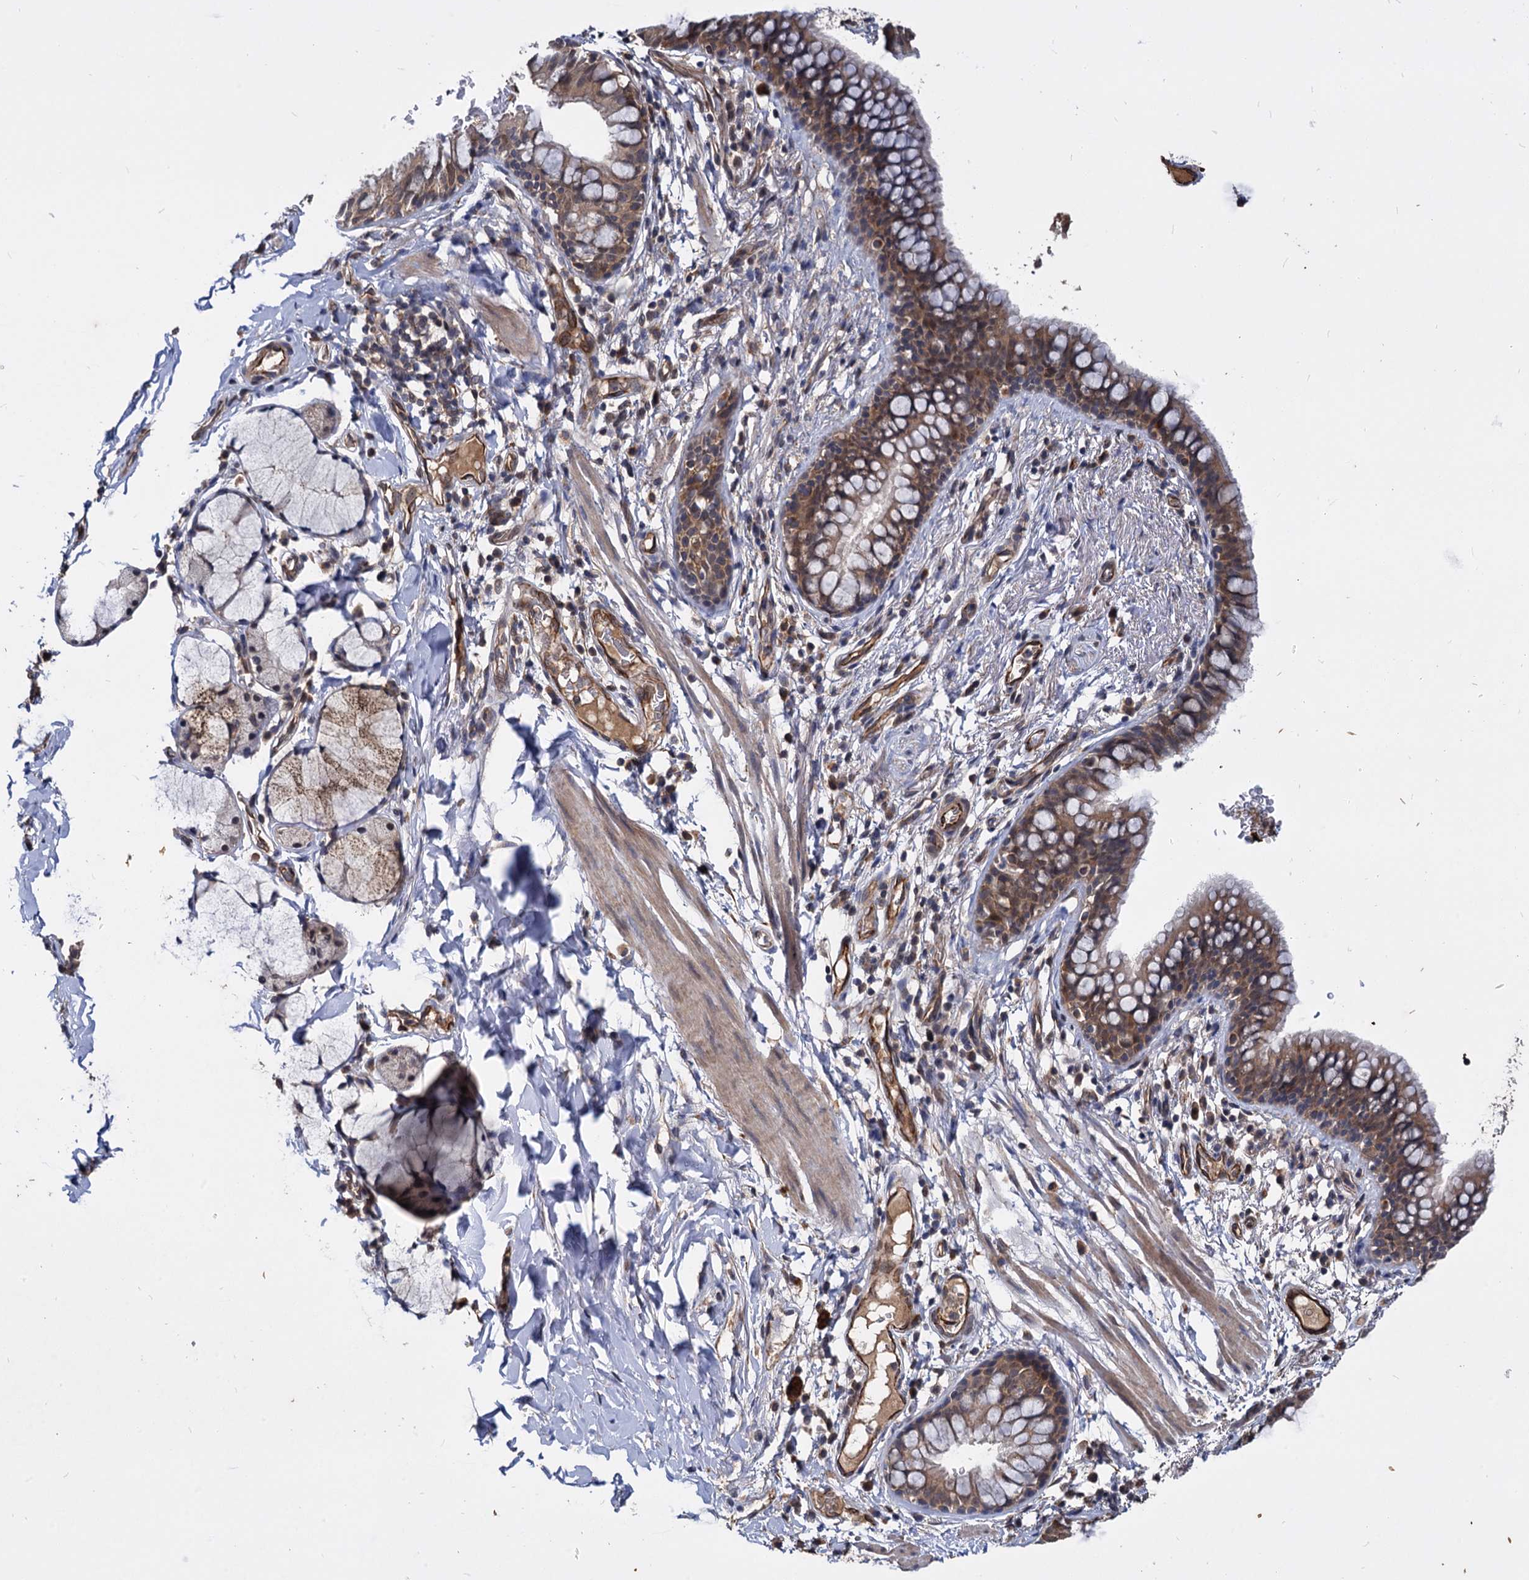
{"staining": {"intensity": "moderate", "quantity": ">75%", "location": "cytoplasmic/membranous"}, "tissue": "bronchus", "cell_type": "Respiratory epithelial cells", "image_type": "normal", "snomed": [{"axis": "morphology", "description": "Normal tissue, NOS"}, {"axis": "topography", "description": "Cartilage tissue"}, {"axis": "topography", "description": "Bronchus"}], "caption": "Protein expression analysis of unremarkable bronchus displays moderate cytoplasmic/membranous expression in approximately >75% of respiratory epithelial cells. (Brightfield microscopy of DAB IHC at high magnification).", "gene": "PSMD4", "patient": {"sex": "female", "age": 36}}